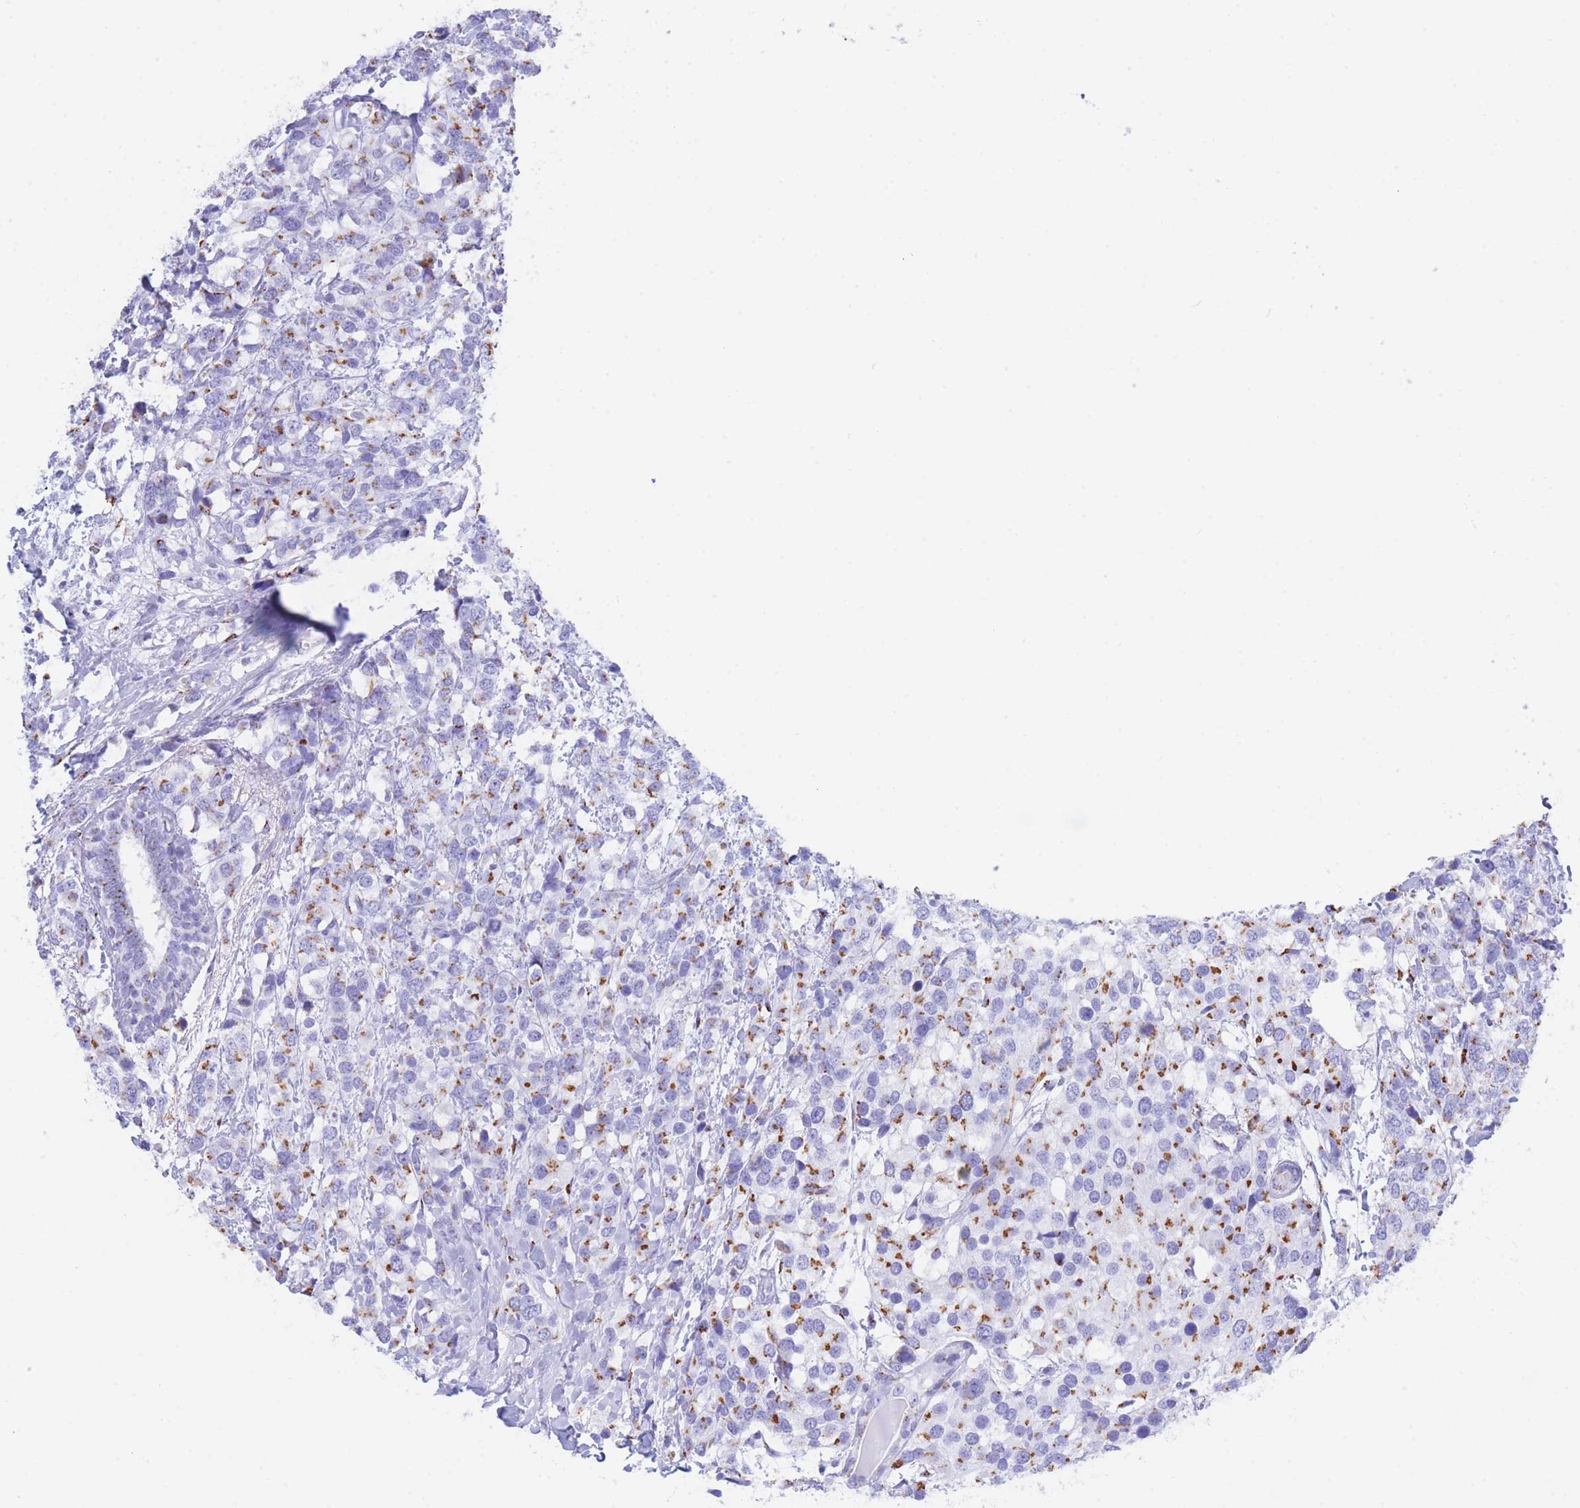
{"staining": {"intensity": "strong", "quantity": ">75%", "location": "cytoplasmic/membranous"}, "tissue": "breast cancer", "cell_type": "Tumor cells", "image_type": "cancer", "snomed": [{"axis": "morphology", "description": "Lobular carcinoma"}, {"axis": "topography", "description": "Breast"}], "caption": "Human breast cancer stained with a protein marker exhibits strong staining in tumor cells.", "gene": "FAM3C", "patient": {"sex": "female", "age": 59}}